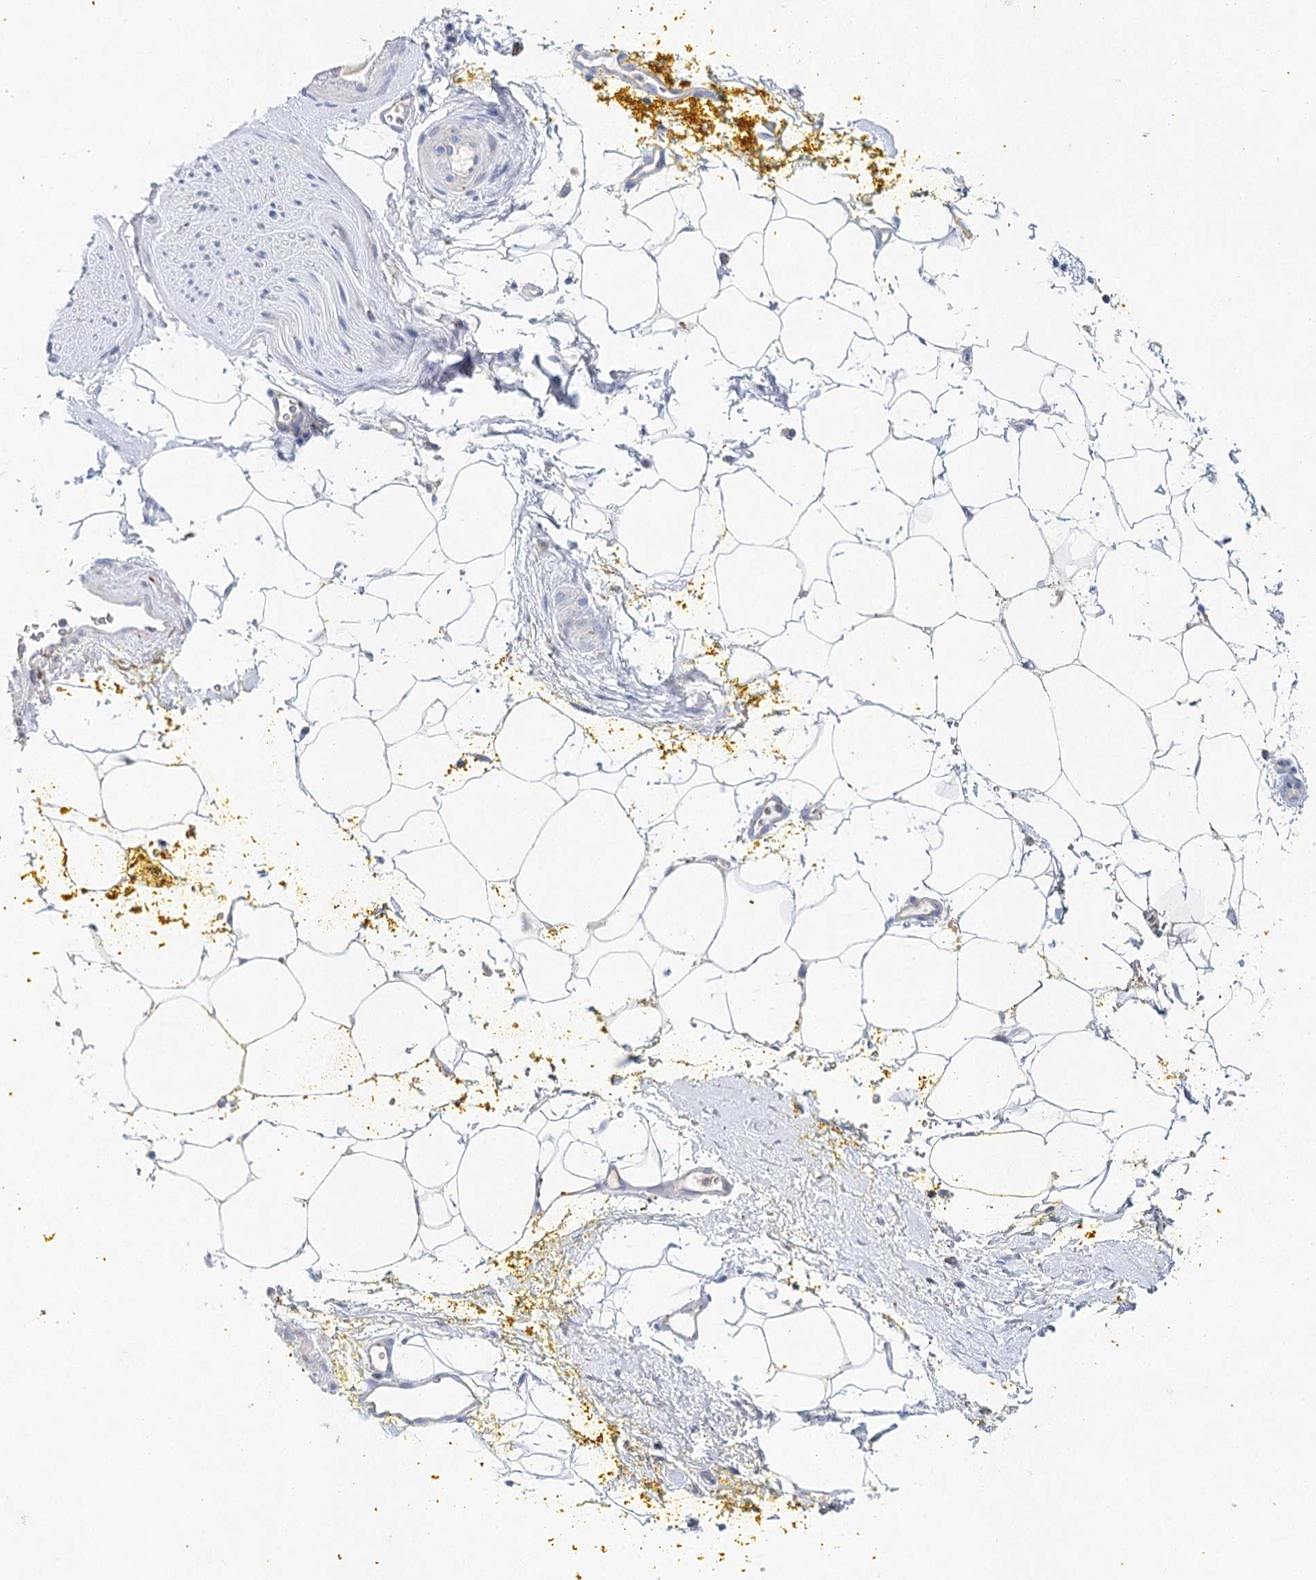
{"staining": {"intensity": "negative", "quantity": "none", "location": "none"}, "tissue": "adipose tissue", "cell_type": "Adipocytes", "image_type": "normal", "snomed": [{"axis": "morphology", "description": "Normal tissue, NOS"}, {"axis": "morphology", "description": "Adenocarcinoma, Low grade"}, {"axis": "topography", "description": "Prostate"}, {"axis": "topography", "description": "Peripheral nerve tissue"}], "caption": "Adipose tissue stained for a protein using immunohistochemistry (IHC) displays no expression adipocytes.", "gene": "XPO6", "patient": {"sex": "male", "age": 63}}